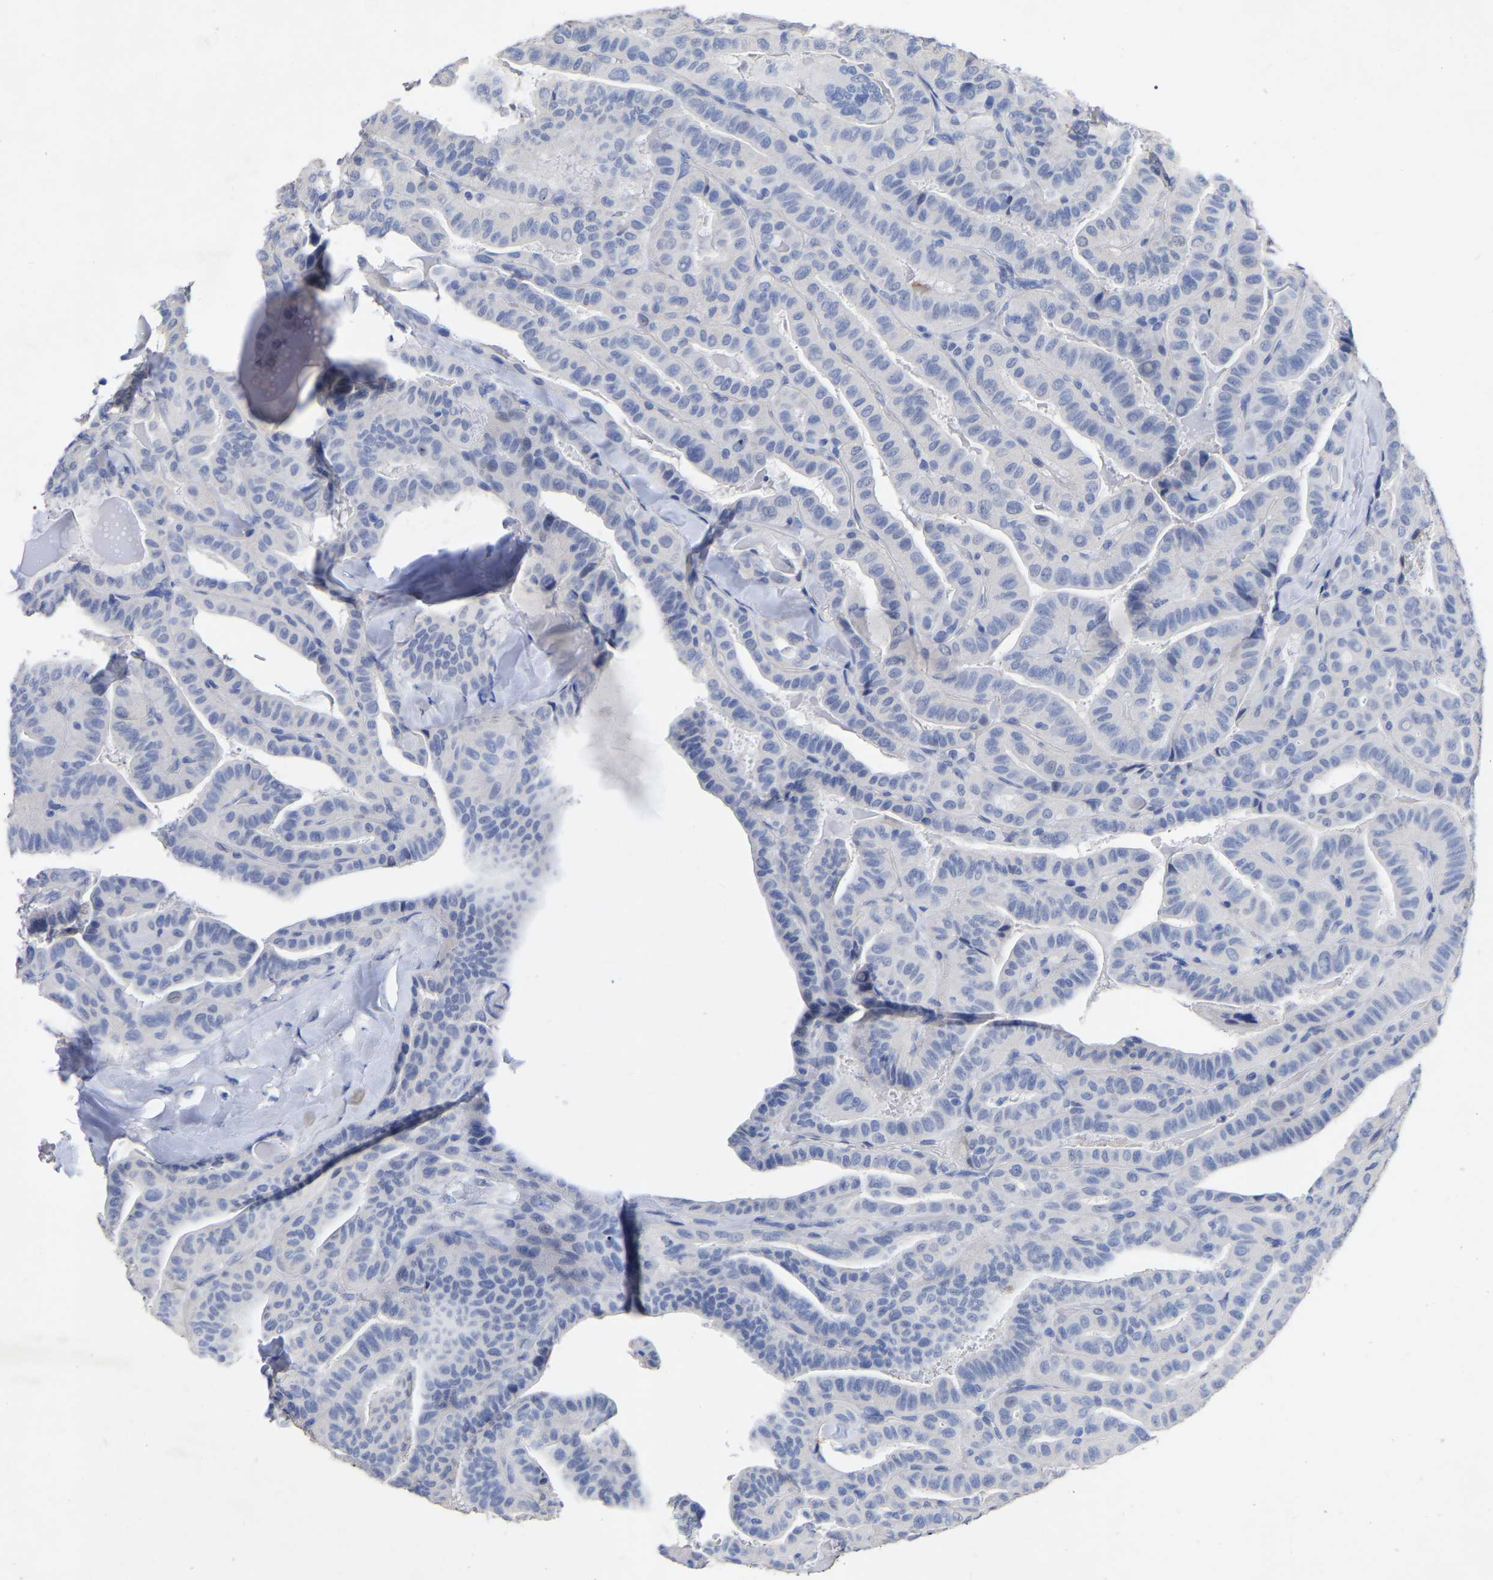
{"staining": {"intensity": "negative", "quantity": "none", "location": "none"}, "tissue": "thyroid cancer", "cell_type": "Tumor cells", "image_type": "cancer", "snomed": [{"axis": "morphology", "description": "Papillary adenocarcinoma, NOS"}, {"axis": "topography", "description": "Thyroid gland"}], "caption": "Immunohistochemistry histopathology image of neoplastic tissue: human papillary adenocarcinoma (thyroid) stained with DAB (3,3'-diaminobenzidine) exhibits no significant protein staining in tumor cells.", "gene": "ANXA13", "patient": {"sex": "male", "age": 77}}